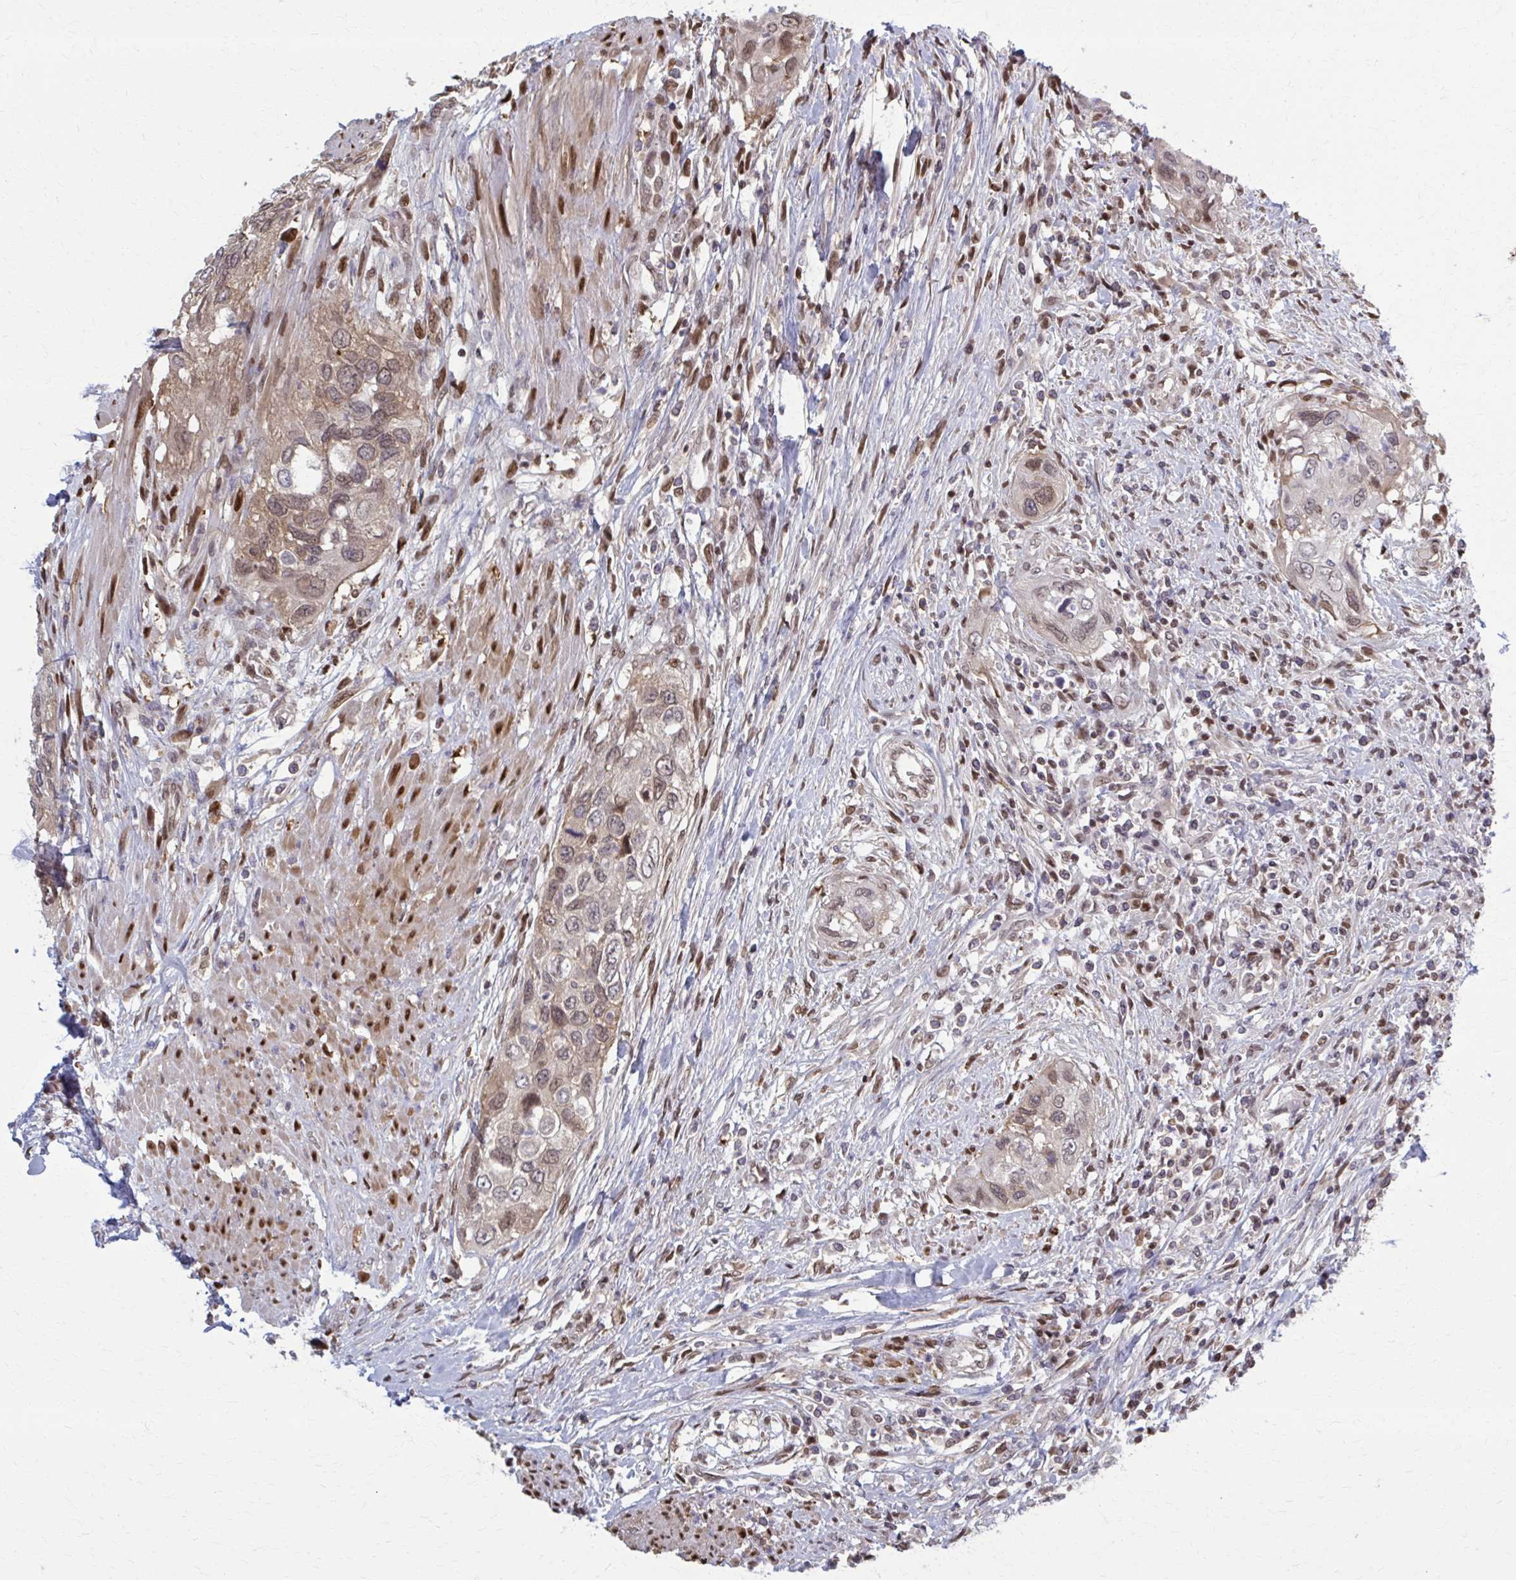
{"staining": {"intensity": "weak", "quantity": "25%-75%", "location": "nuclear"}, "tissue": "urothelial cancer", "cell_type": "Tumor cells", "image_type": "cancer", "snomed": [{"axis": "morphology", "description": "Urothelial carcinoma, High grade"}, {"axis": "topography", "description": "Urinary bladder"}], "caption": "IHC micrograph of urothelial cancer stained for a protein (brown), which demonstrates low levels of weak nuclear positivity in about 25%-75% of tumor cells.", "gene": "MDH1", "patient": {"sex": "female", "age": 60}}